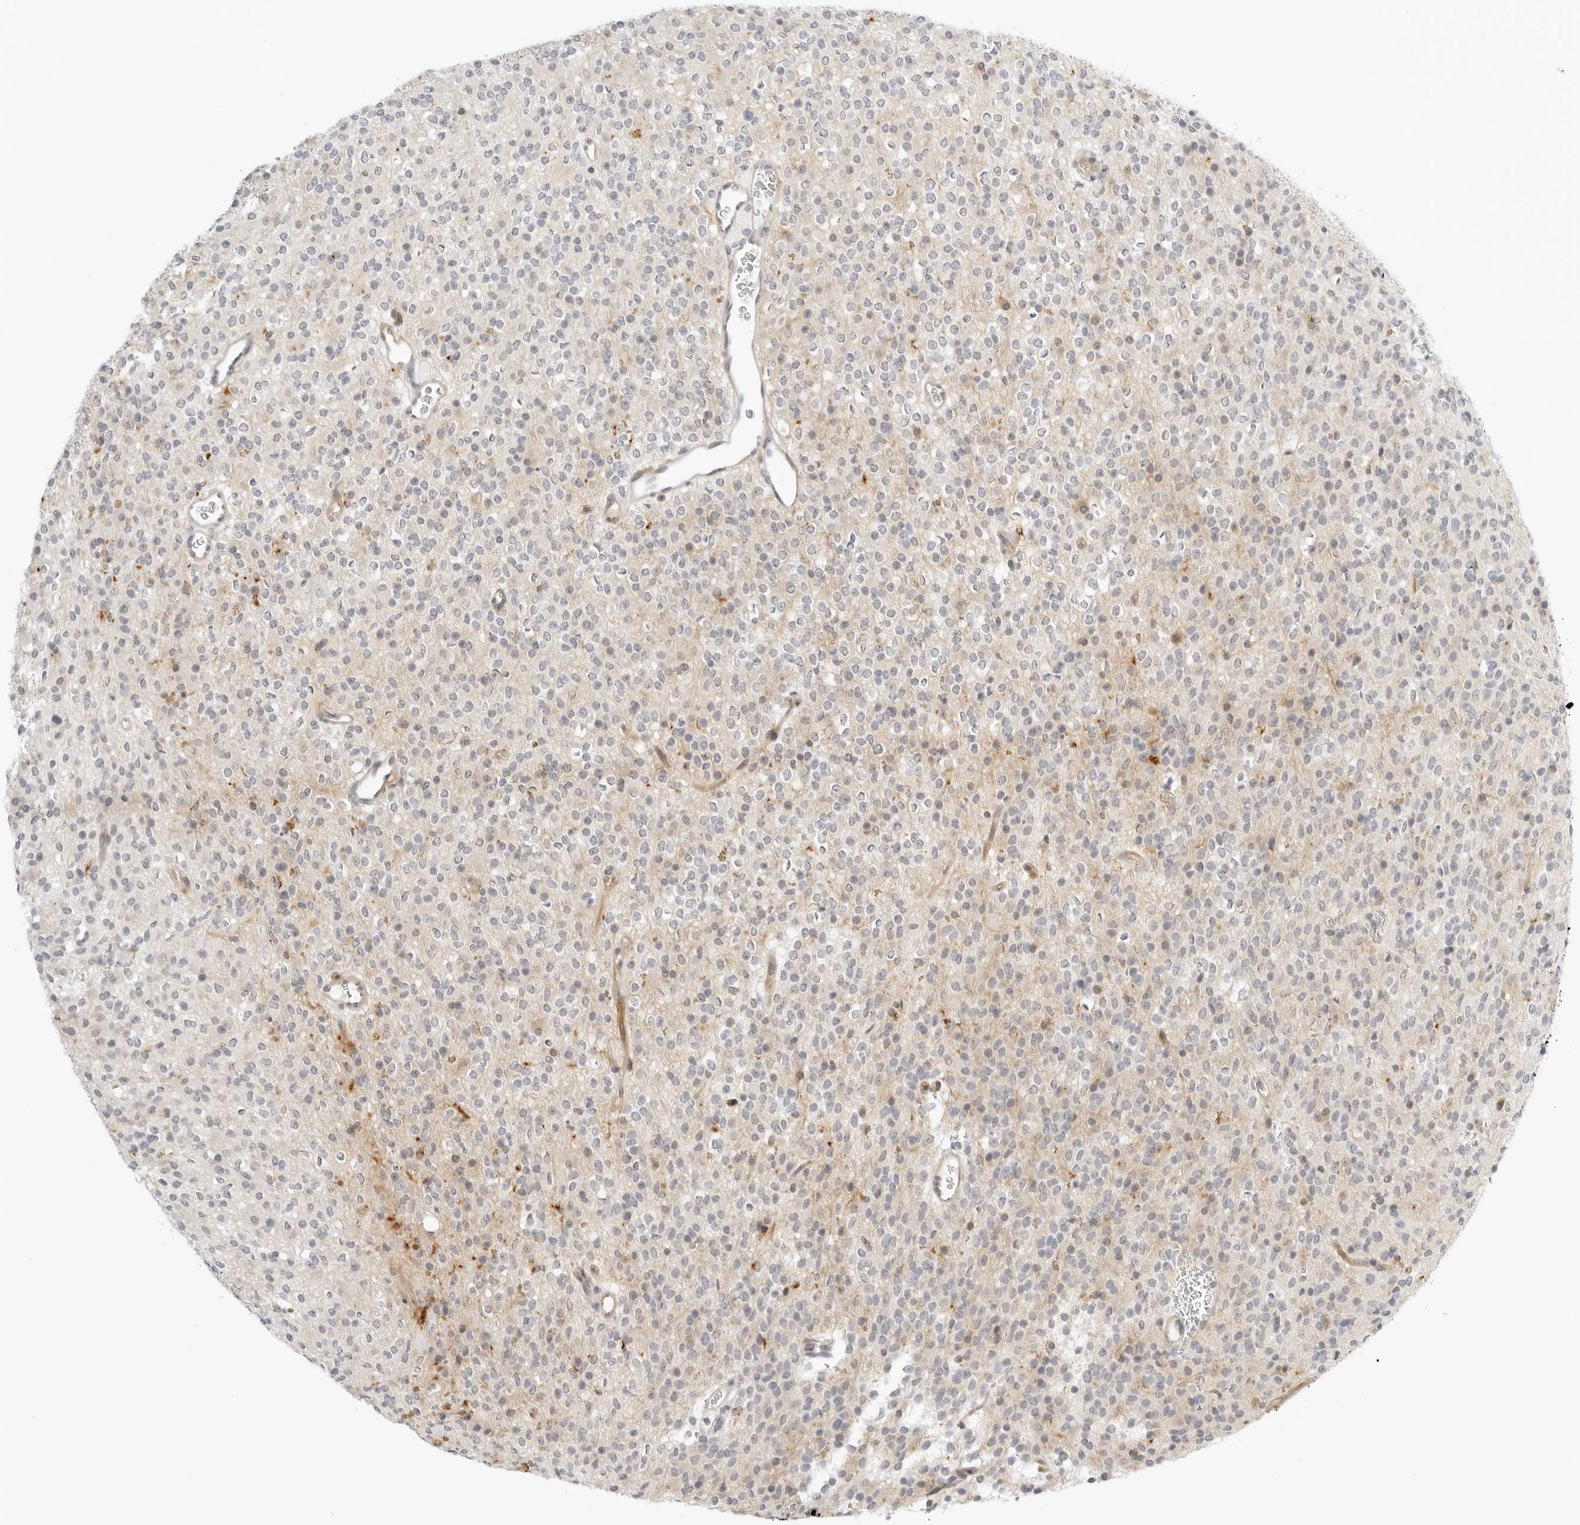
{"staining": {"intensity": "negative", "quantity": "none", "location": "none"}, "tissue": "glioma", "cell_type": "Tumor cells", "image_type": "cancer", "snomed": [{"axis": "morphology", "description": "Glioma, malignant, High grade"}, {"axis": "topography", "description": "Brain"}], "caption": "A micrograph of human high-grade glioma (malignant) is negative for staining in tumor cells.", "gene": "OSCP1", "patient": {"sex": "male", "age": 34}}